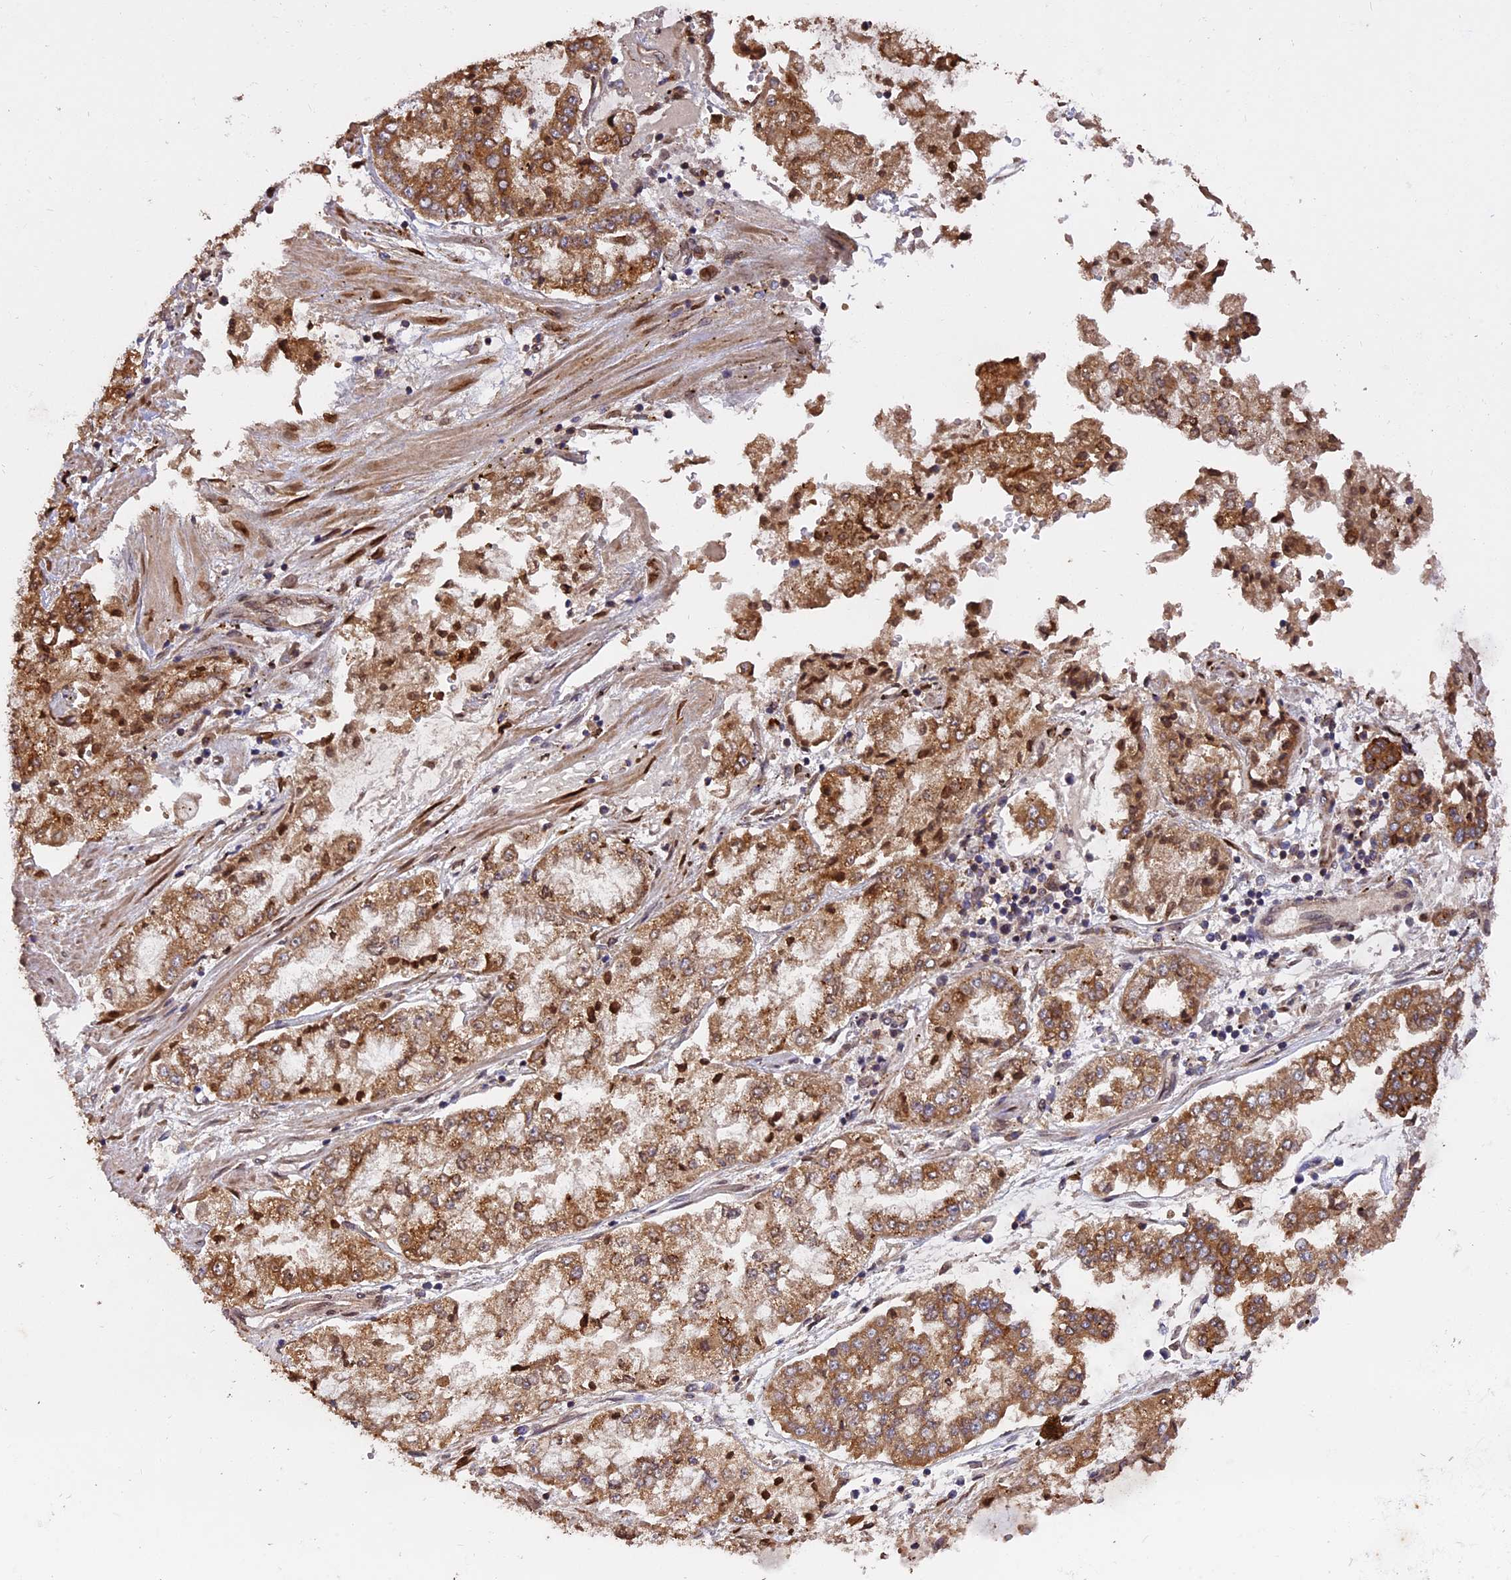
{"staining": {"intensity": "strong", "quantity": ">75%", "location": "cytoplasmic/membranous"}, "tissue": "stomach cancer", "cell_type": "Tumor cells", "image_type": "cancer", "snomed": [{"axis": "morphology", "description": "Adenocarcinoma, NOS"}, {"axis": "topography", "description": "Stomach"}], "caption": "Protein expression analysis of adenocarcinoma (stomach) exhibits strong cytoplasmic/membranous expression in about >75% of tumor cells.", "gene": "CHMP2A", "patient": {"sex": "male", "age": 76}}